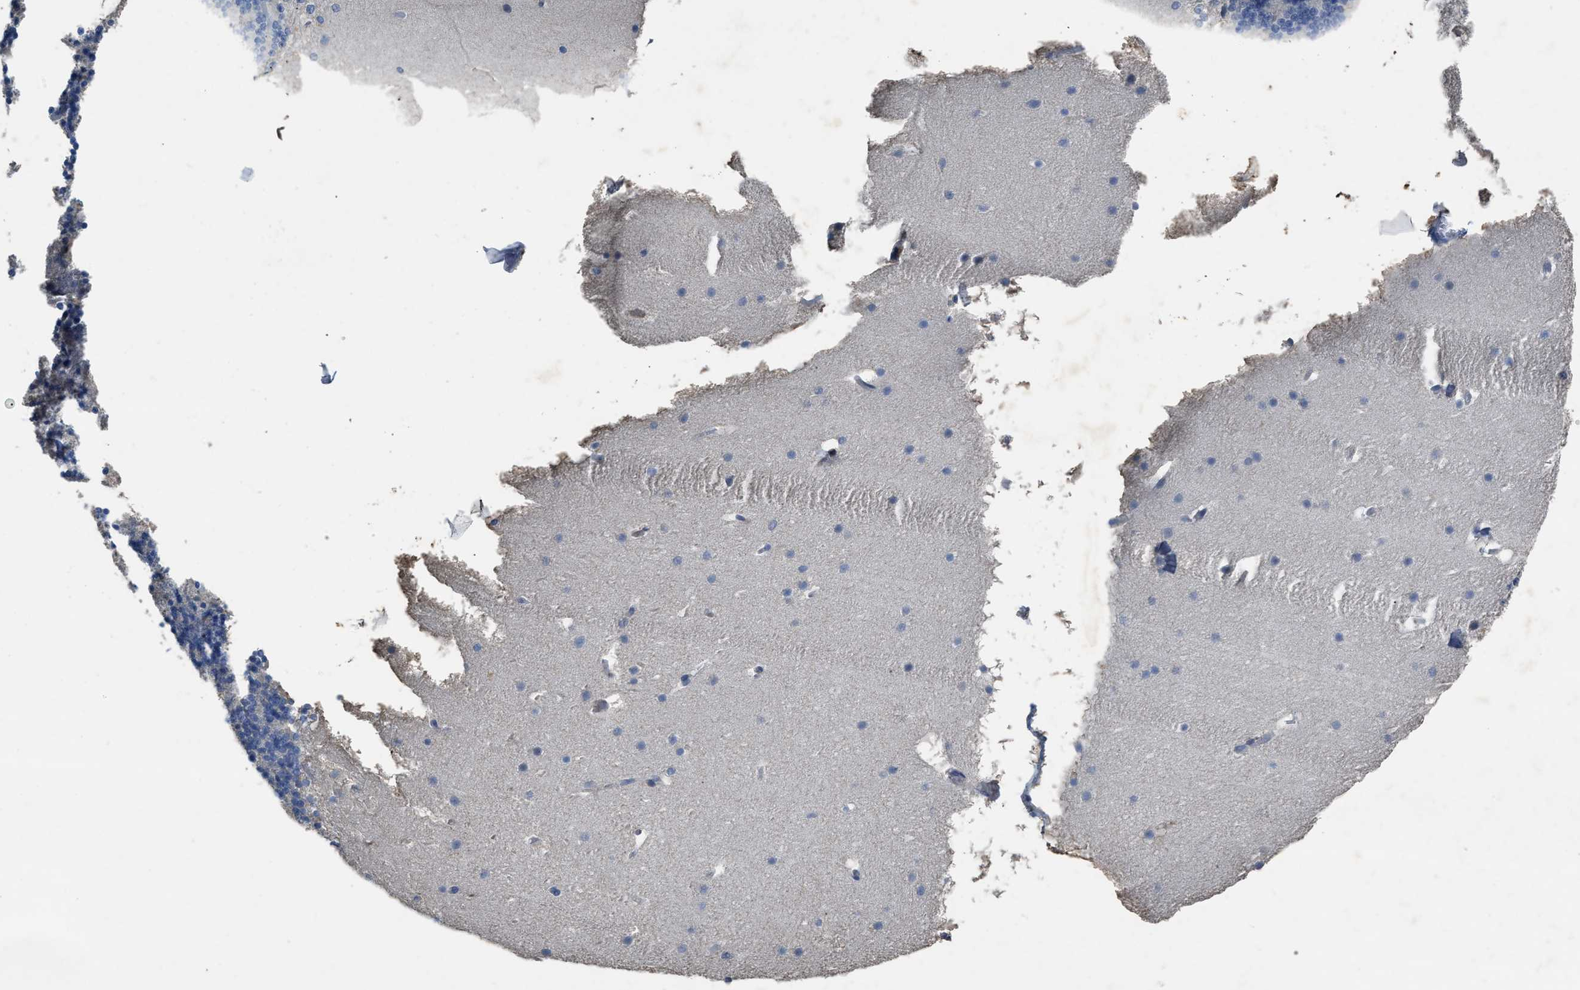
{"staining": {"intensity": "negative", "quantity": "none", "location": "none"}, "tissue": "cerebellum", "cell_type": "Cells in granular layer", "image_type": "normal", "snomed": [{"axis": "morphology", "description": "Normal tissue, NOS"}, {"axis": "topography", "description": "Cerebellum"}], "caption": "Cells in granular layer show no significant protein staining in normal cerebellum.", "gene": "OR51E1", "patient": {"sex": "female", "age": 19}}